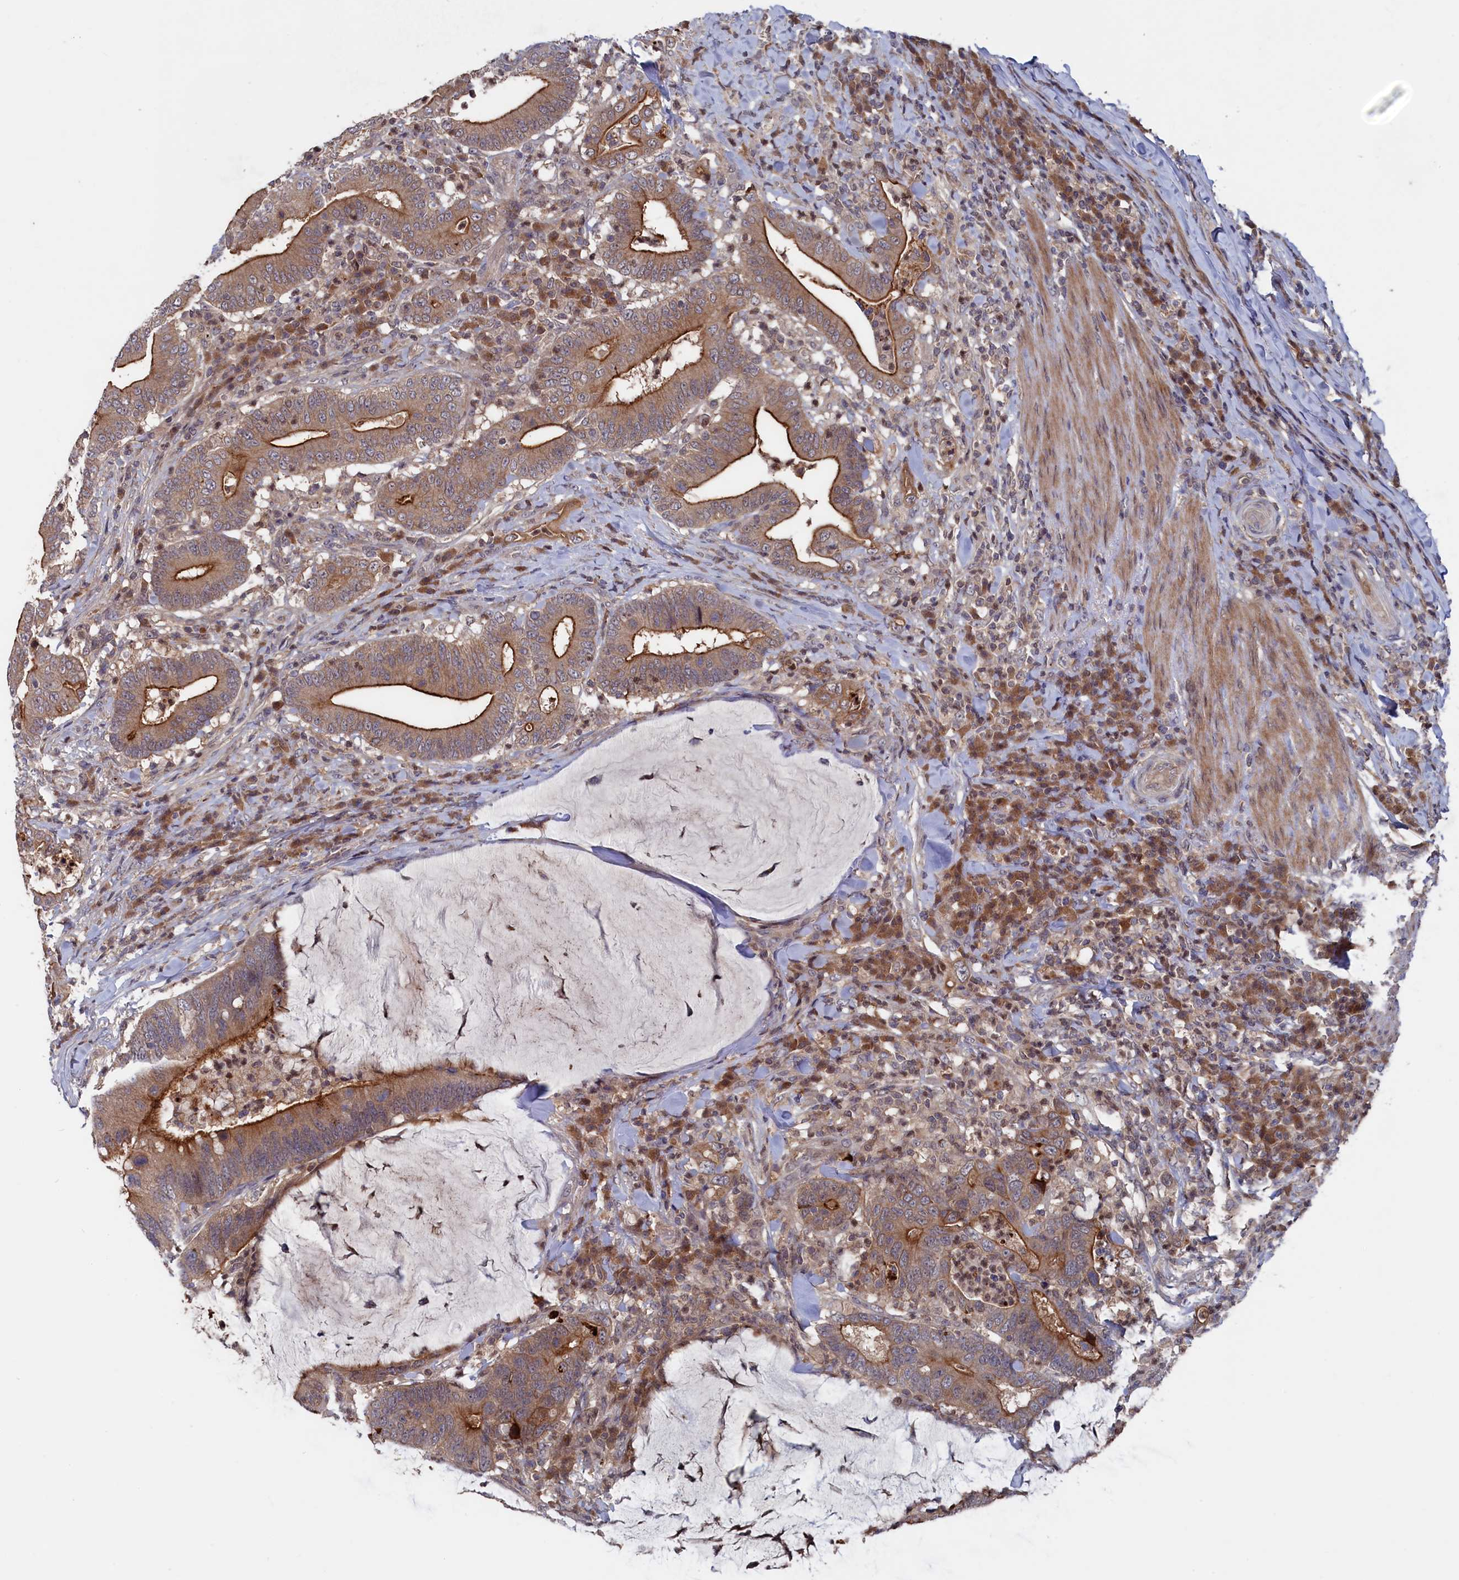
{"staining": {"intensity": "moderate", "quantity": ">75%", "location": "cytoplasmic/membranous"}, "tissue": "colorectal cancer", "cell_type": "Tumor cells", "image_type": "cancer", "snomed": [{"axis": "morphology", "description": "Adenocarcinoma, NOS"}, {"axis": "topography", "description": "Colon"}], "caption": "IHC staining of adenocarcinoma (colorectal), which shows medium levels of moderate cytoplasmic/membranous positivity in about >75% of tumor cells indicating moderate cytoplasmic/membranous protein expression. The staining was performed using DAB (3,3'-diaminobenzidine) (brown) for protein detection and nuclei were counterstained in hematoxylin (blue).", "gene": "TMC5", "patient": {"sex": "female", "age": 66}}